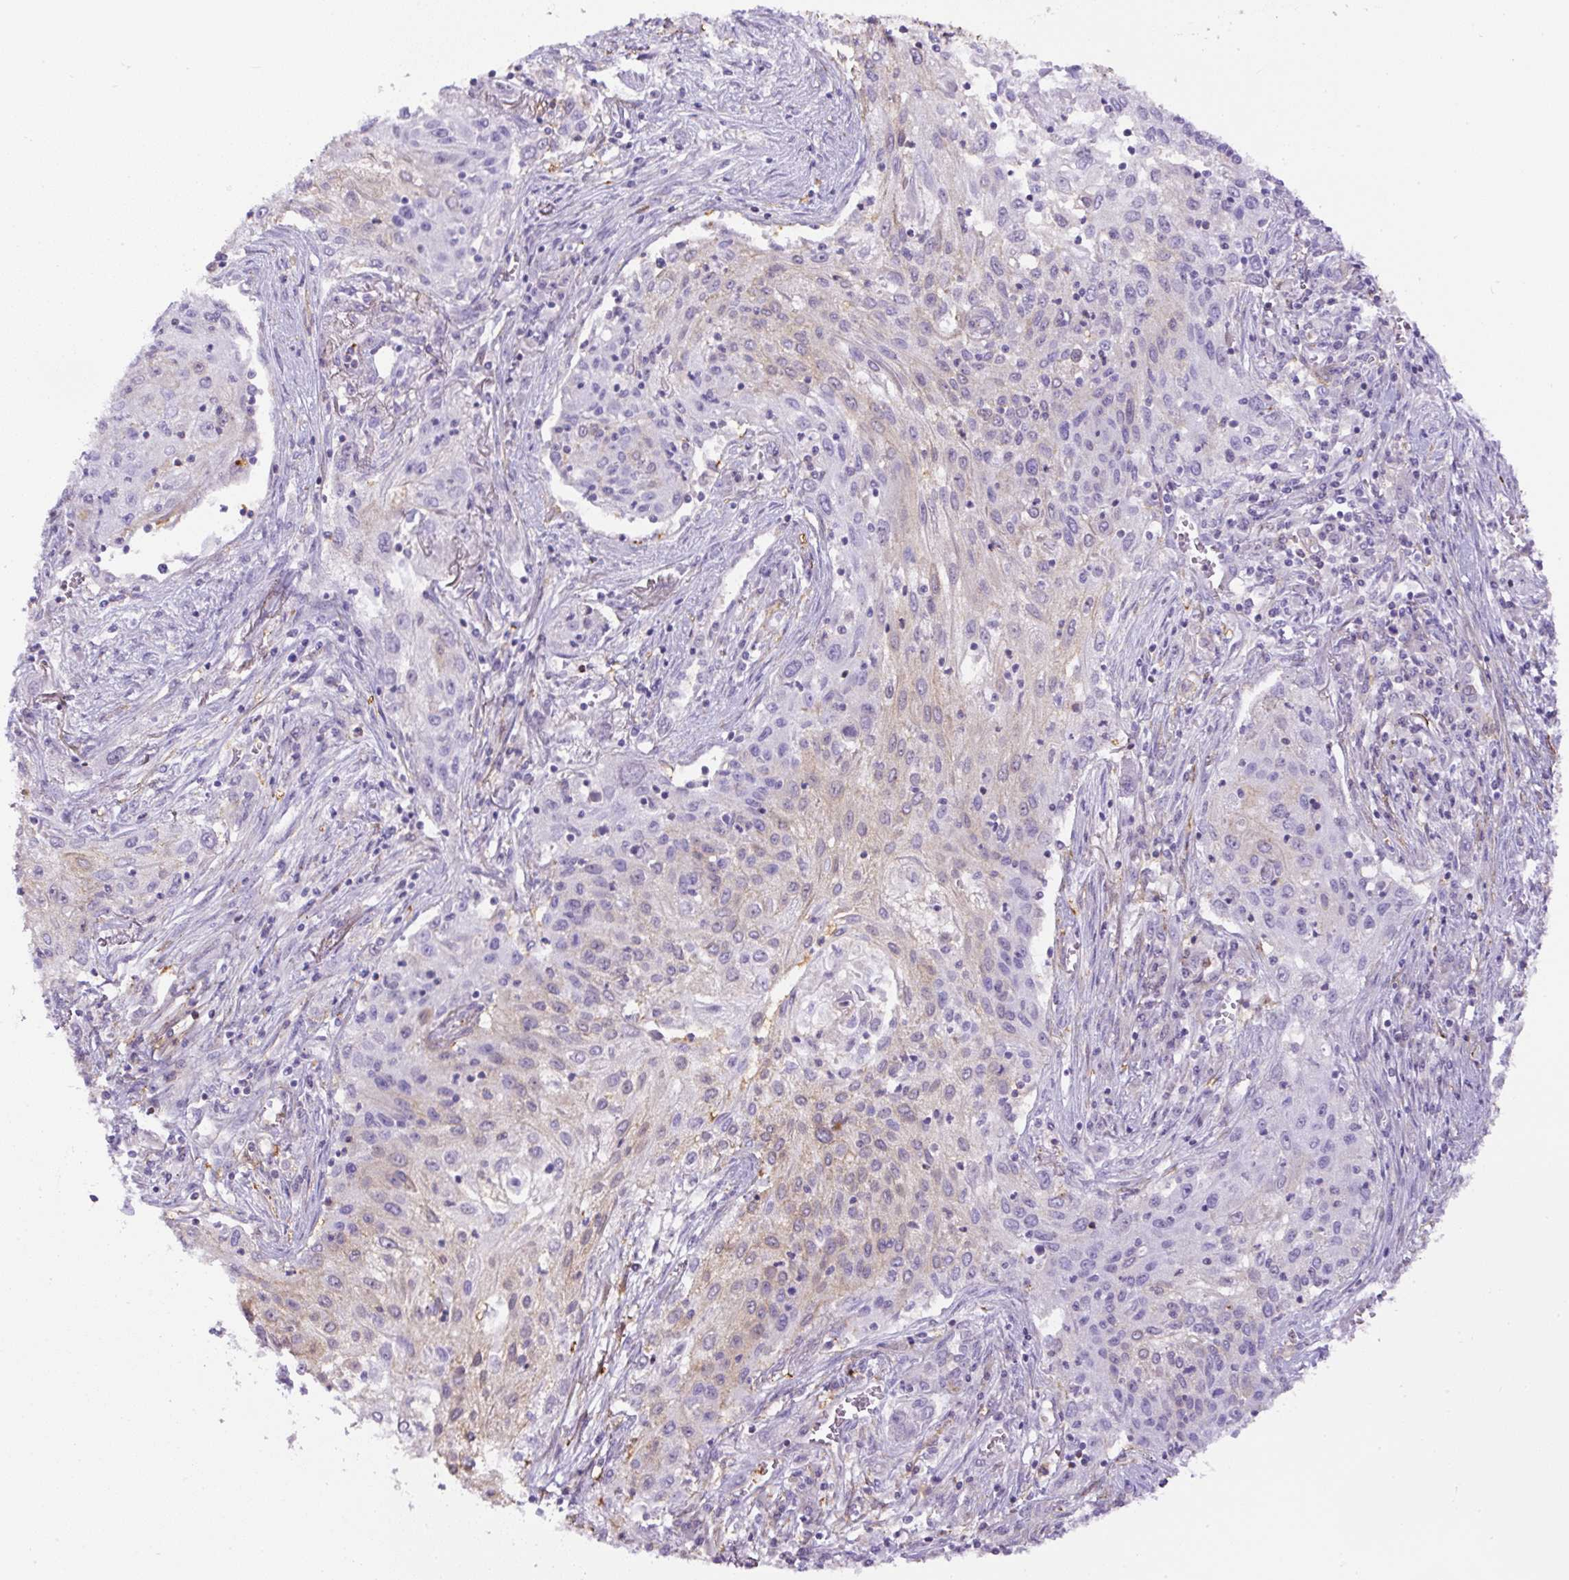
{"staining": {"intensity": "negative", "quantity": "none", "location": "none"}, "tissue": "lung cancer", "cell_type": "Tumor cells", "image_type": "cancer", "snomed": [{"axis": "morphology", "description": "Squamous cell carcinoma, NOS"}, {"axis": "topography", "description": "Lung"}], "caption": "Tumor cells show no significant protein expression in squamous cell carcinoma (lung).", "gene": "B3GALT5", "patient": {"sex": "female", "age": 69}}